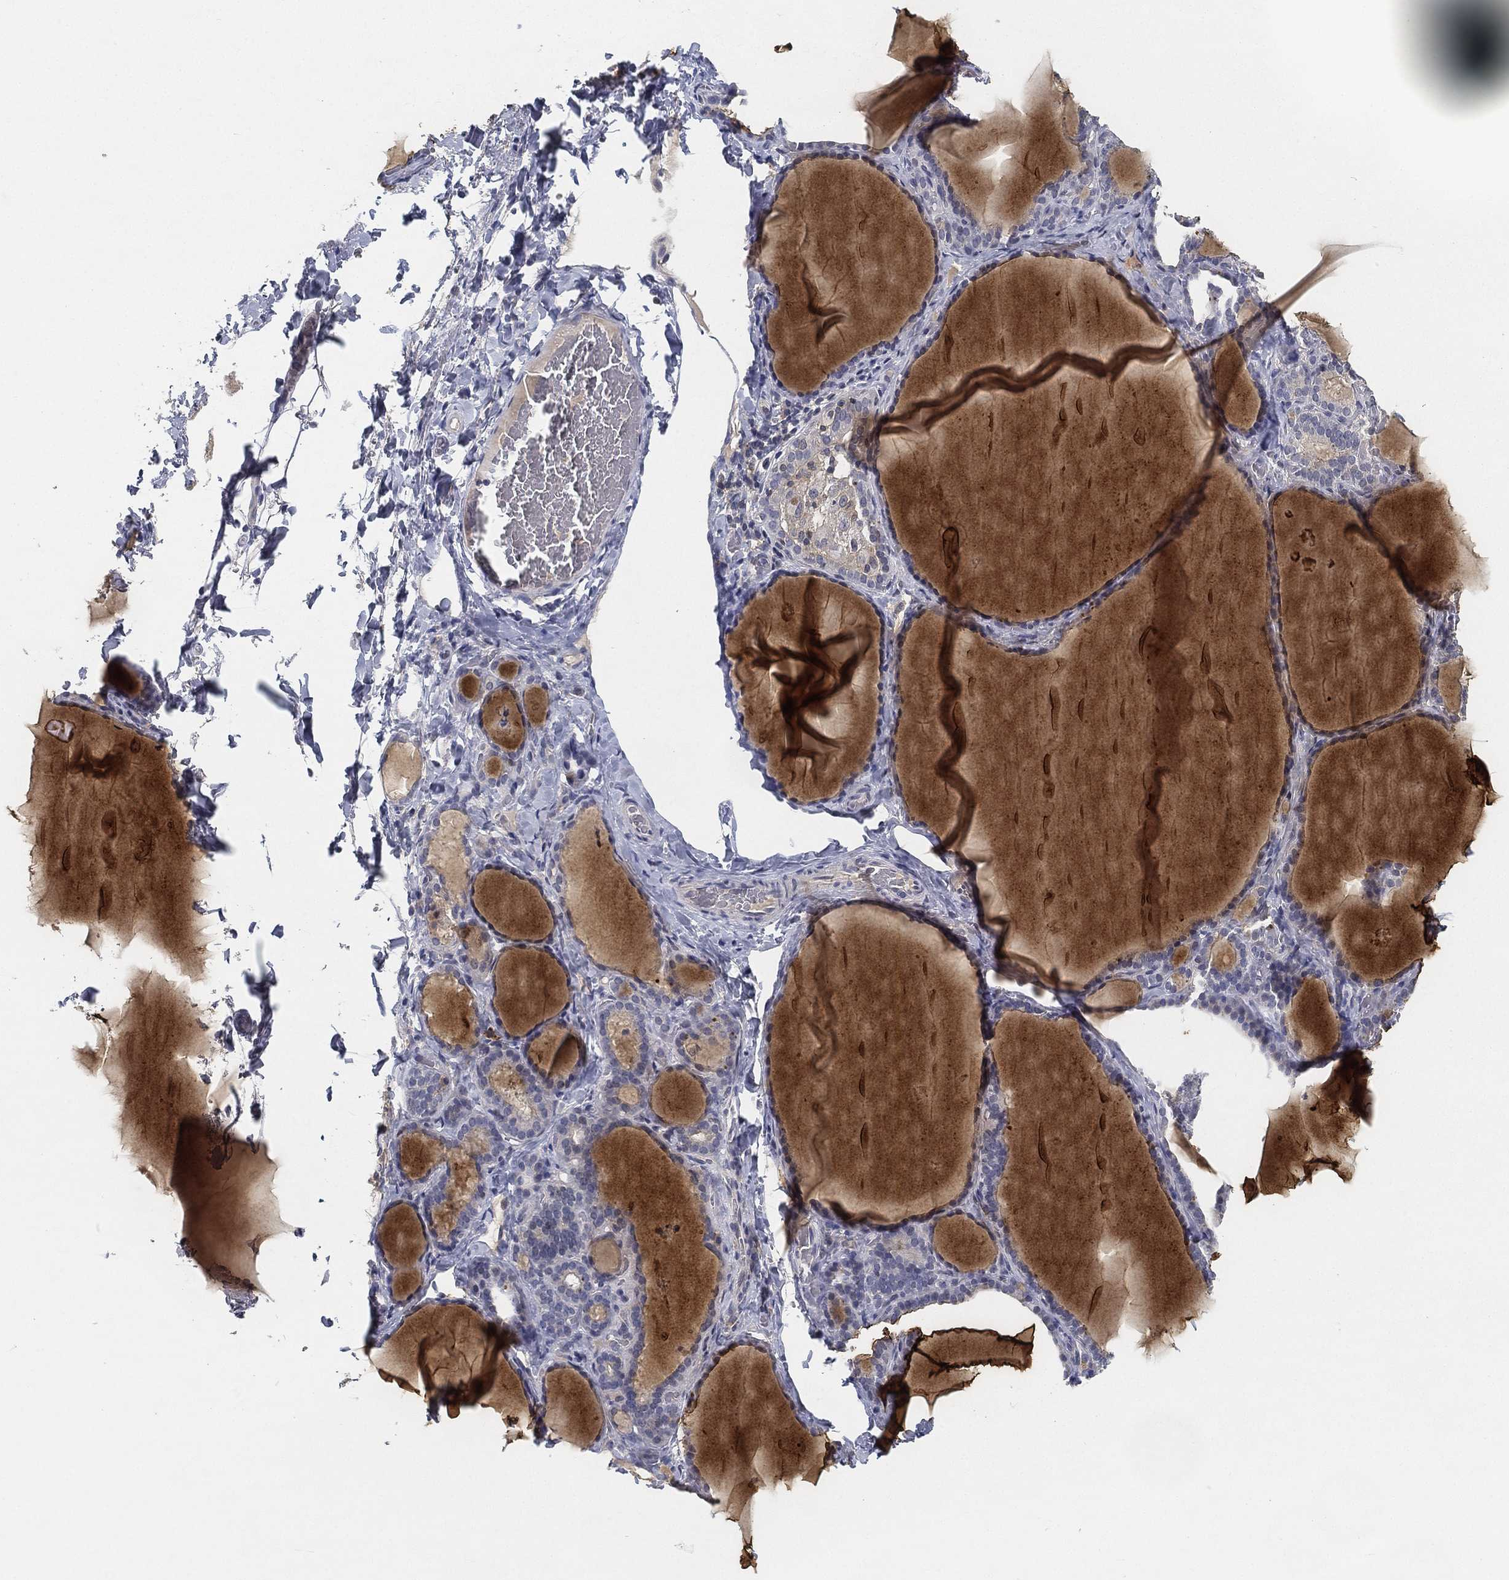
{"staining": {"intensity": "negative", "quantity": "none", "location": "none"}, "tissue": "thyroid gland", "cell_type": "Glandular cells", "image_type": "normal", "snomed": [{"axis": "morphology", "description": "Normal tissue, NOS"}, {"axis": "morphology", "description": "Hyperplasia, NOS"}, {"axis": "topography", "description": "Thyroid gland"}], "caption": "This is a micrograph of IHC staining of unremarkable thyroid gland, which shows no staining in glandular cells. (Stains: DAB immunohistochemistry with hematoxylin counter stain, Microscopy: brightfield microscopy at high magnification).", "gene": "CFAP251", "patient": {"sex": "female", "age": 27}}